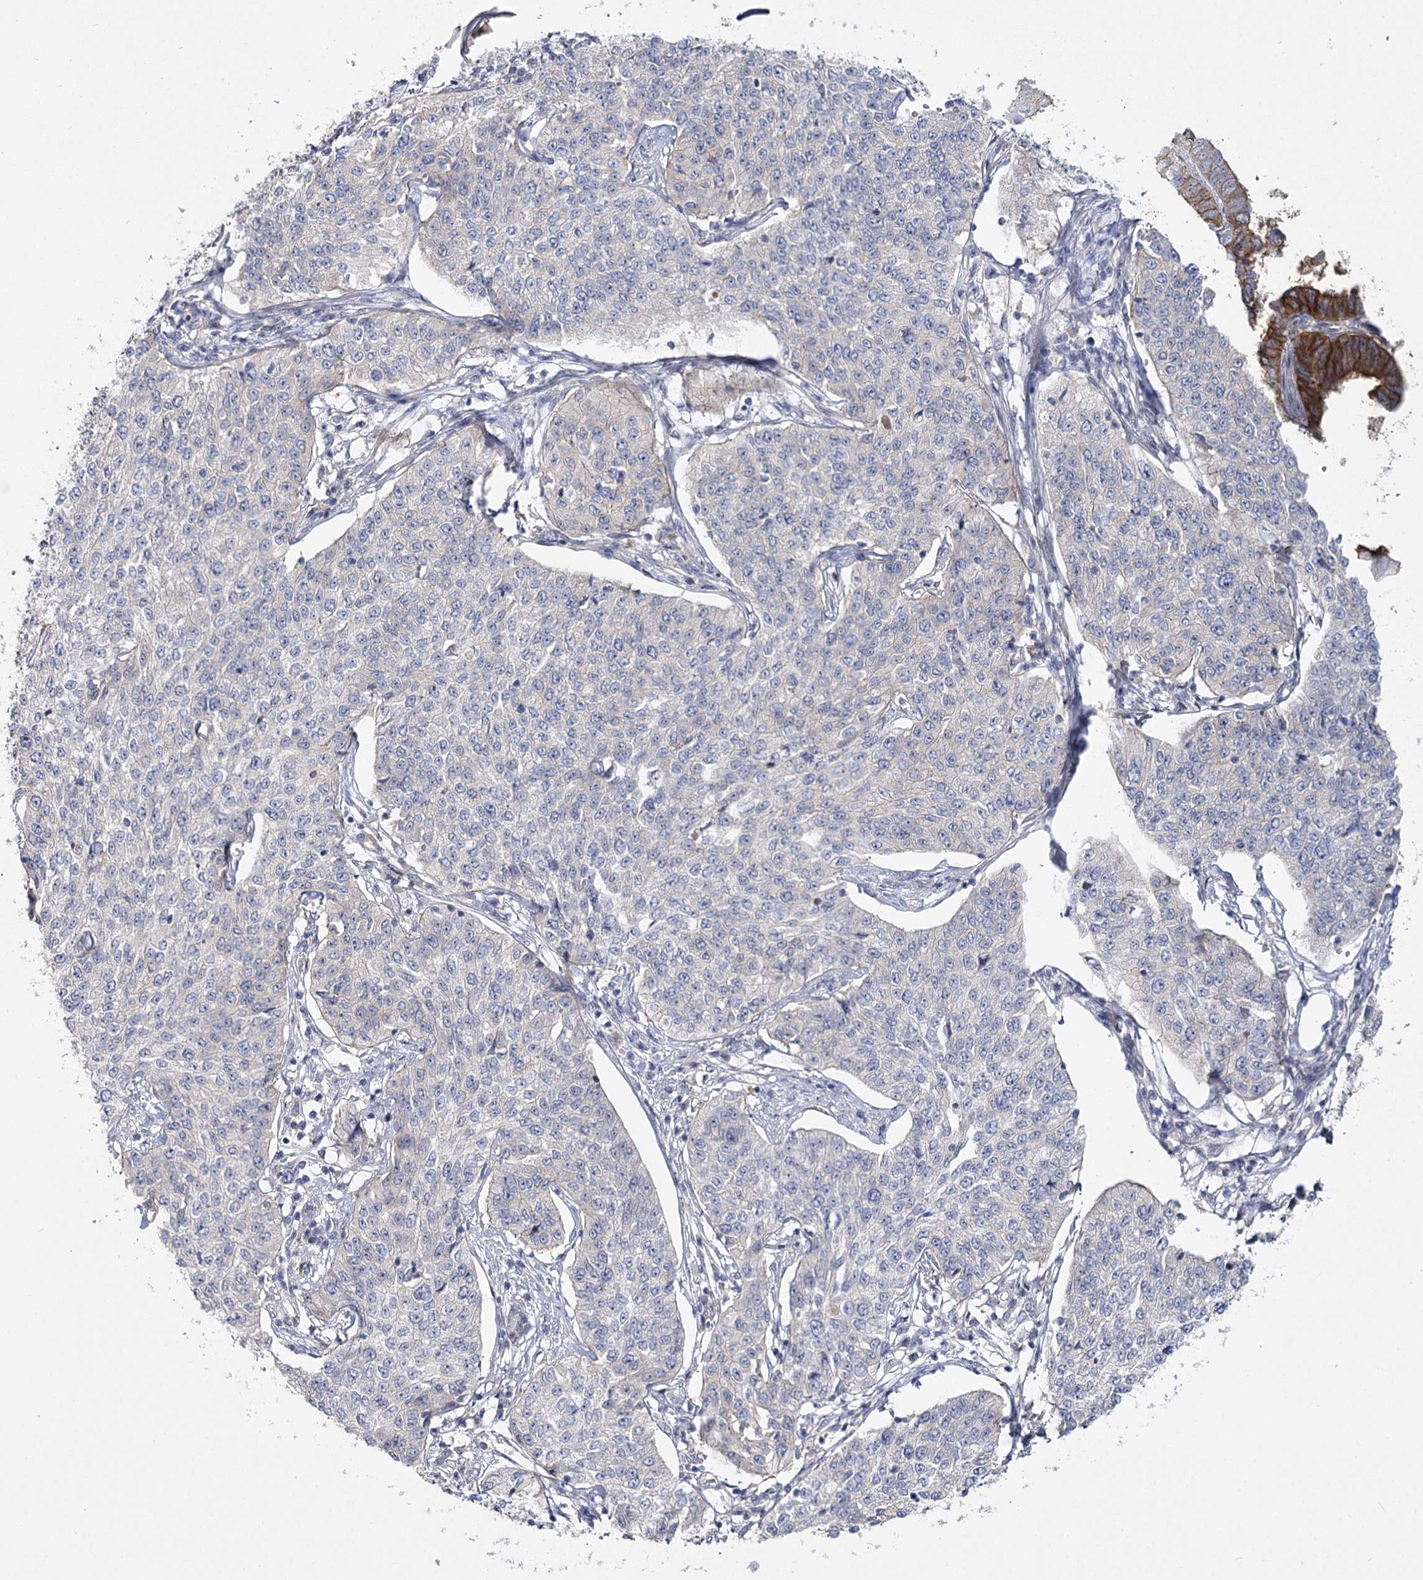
{"staining": {"intensity": "negative", "quantity": "none", "location": "none"}, "tissue": "cervical cancer", "cell_type": "Tumor cells", "image_type": "cancer", "snomed": [{"axis": "morphology", "description": "Squamous cell carcinoma, NOS"}, {"axis": "topography", "description": "Cervix"}], "caption": "A photomicrograph of human squamous cell carcinoma (cervical) is negative for staining in tumor cells.", "gene": "ANGPTL5", "patient": {"sex": "female", "age": 35}}